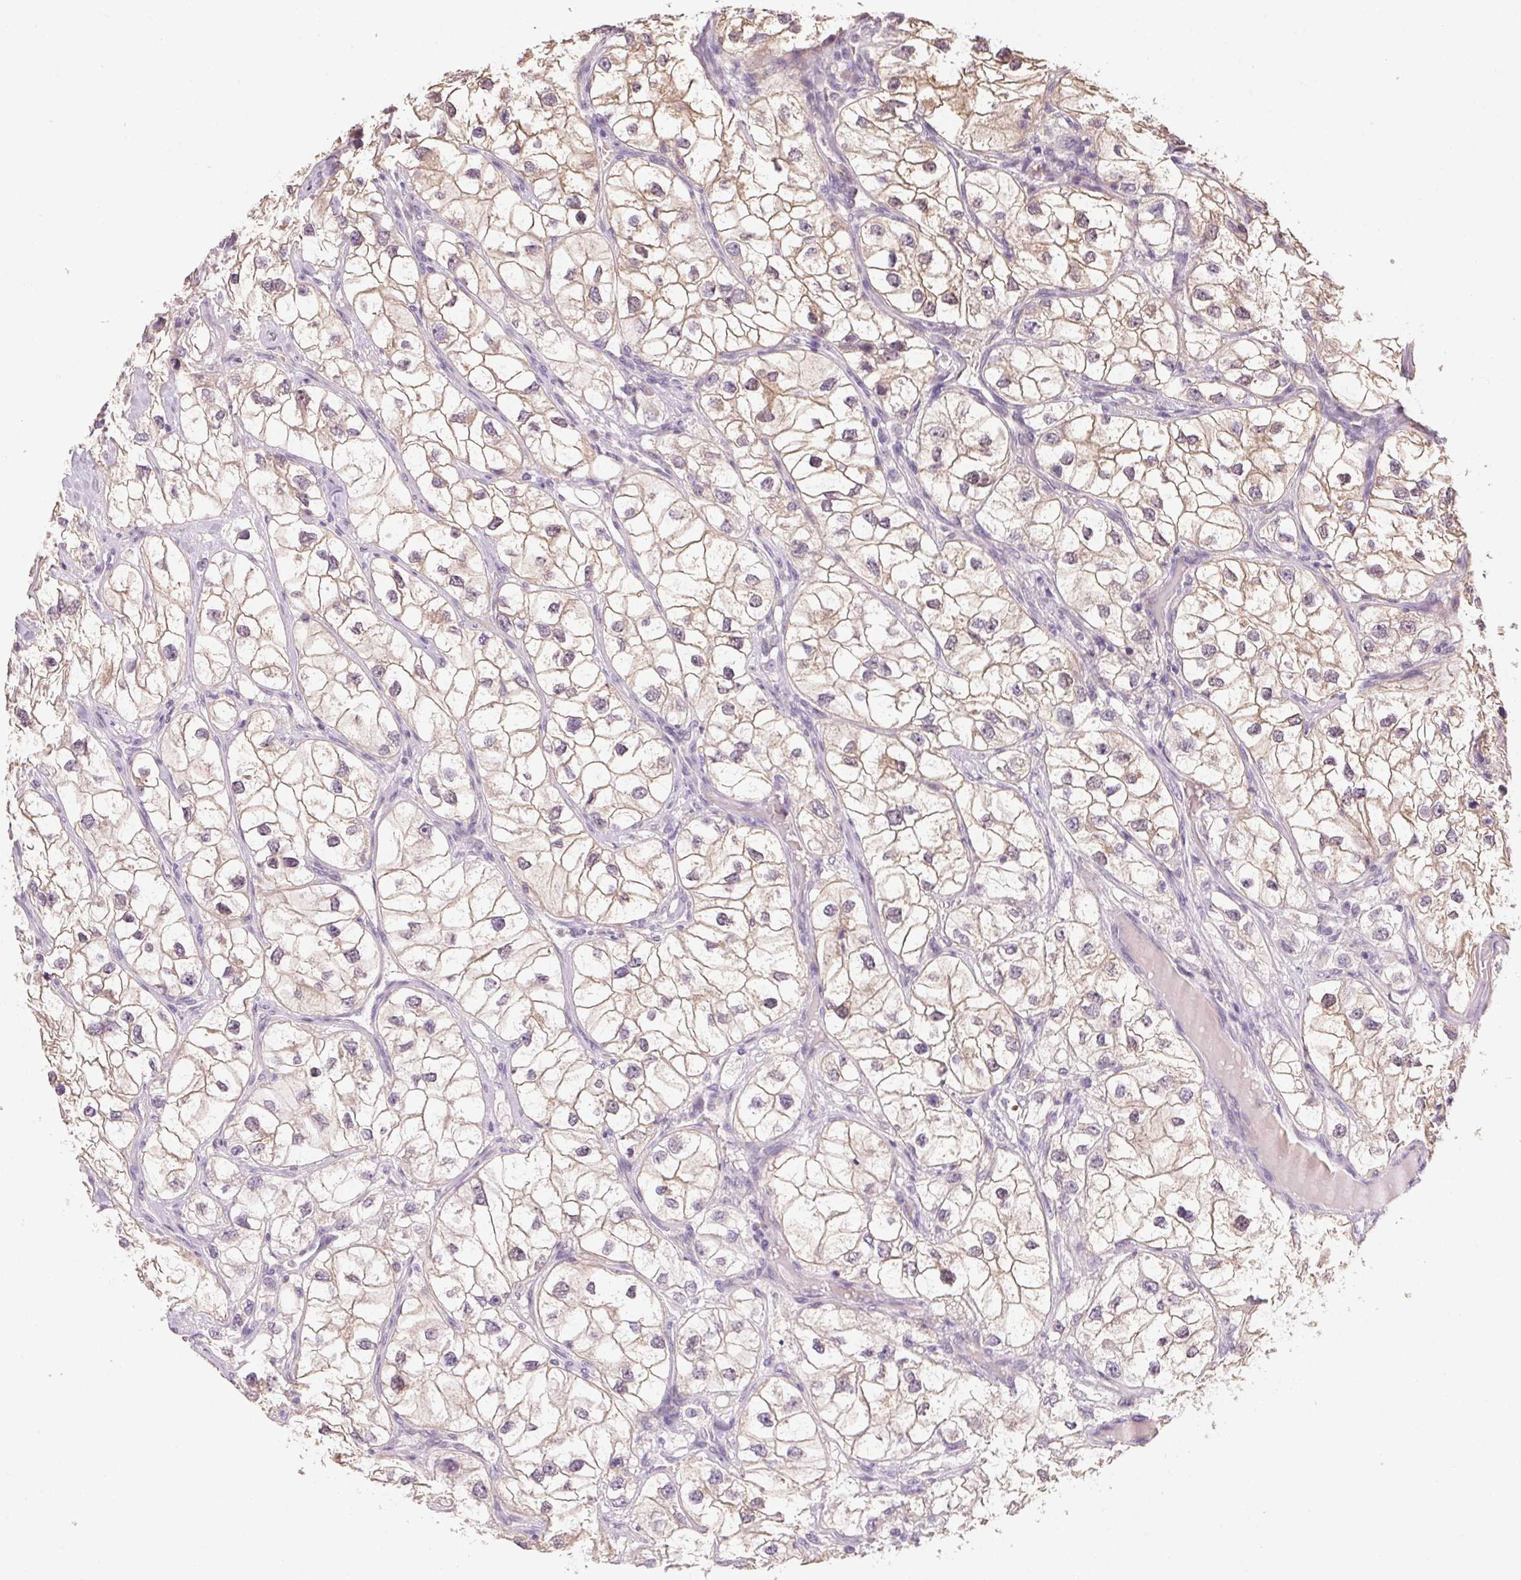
{"staining": {"intensity": "weak", "quantity": ">75%", "location": "cytoplasmic/membranous"}, "tissue": "renal cancer", "cell_type": "Tumor cells", "image_type": "cancer", "snomed": [{"axis": "morphology", "description": "Adenocarcinoma, NOS"}, {"axis": "topography", "description": "Kidney"}], "caption": "Human adenocarcinoma (renal) stained for a protein (brown) displays weak cytoplasmic/membranous positive positivity in approximately >75% of tumor cells.", "gene": "ALDH8A1", "patient": {"sex": "male", "age": 59}}